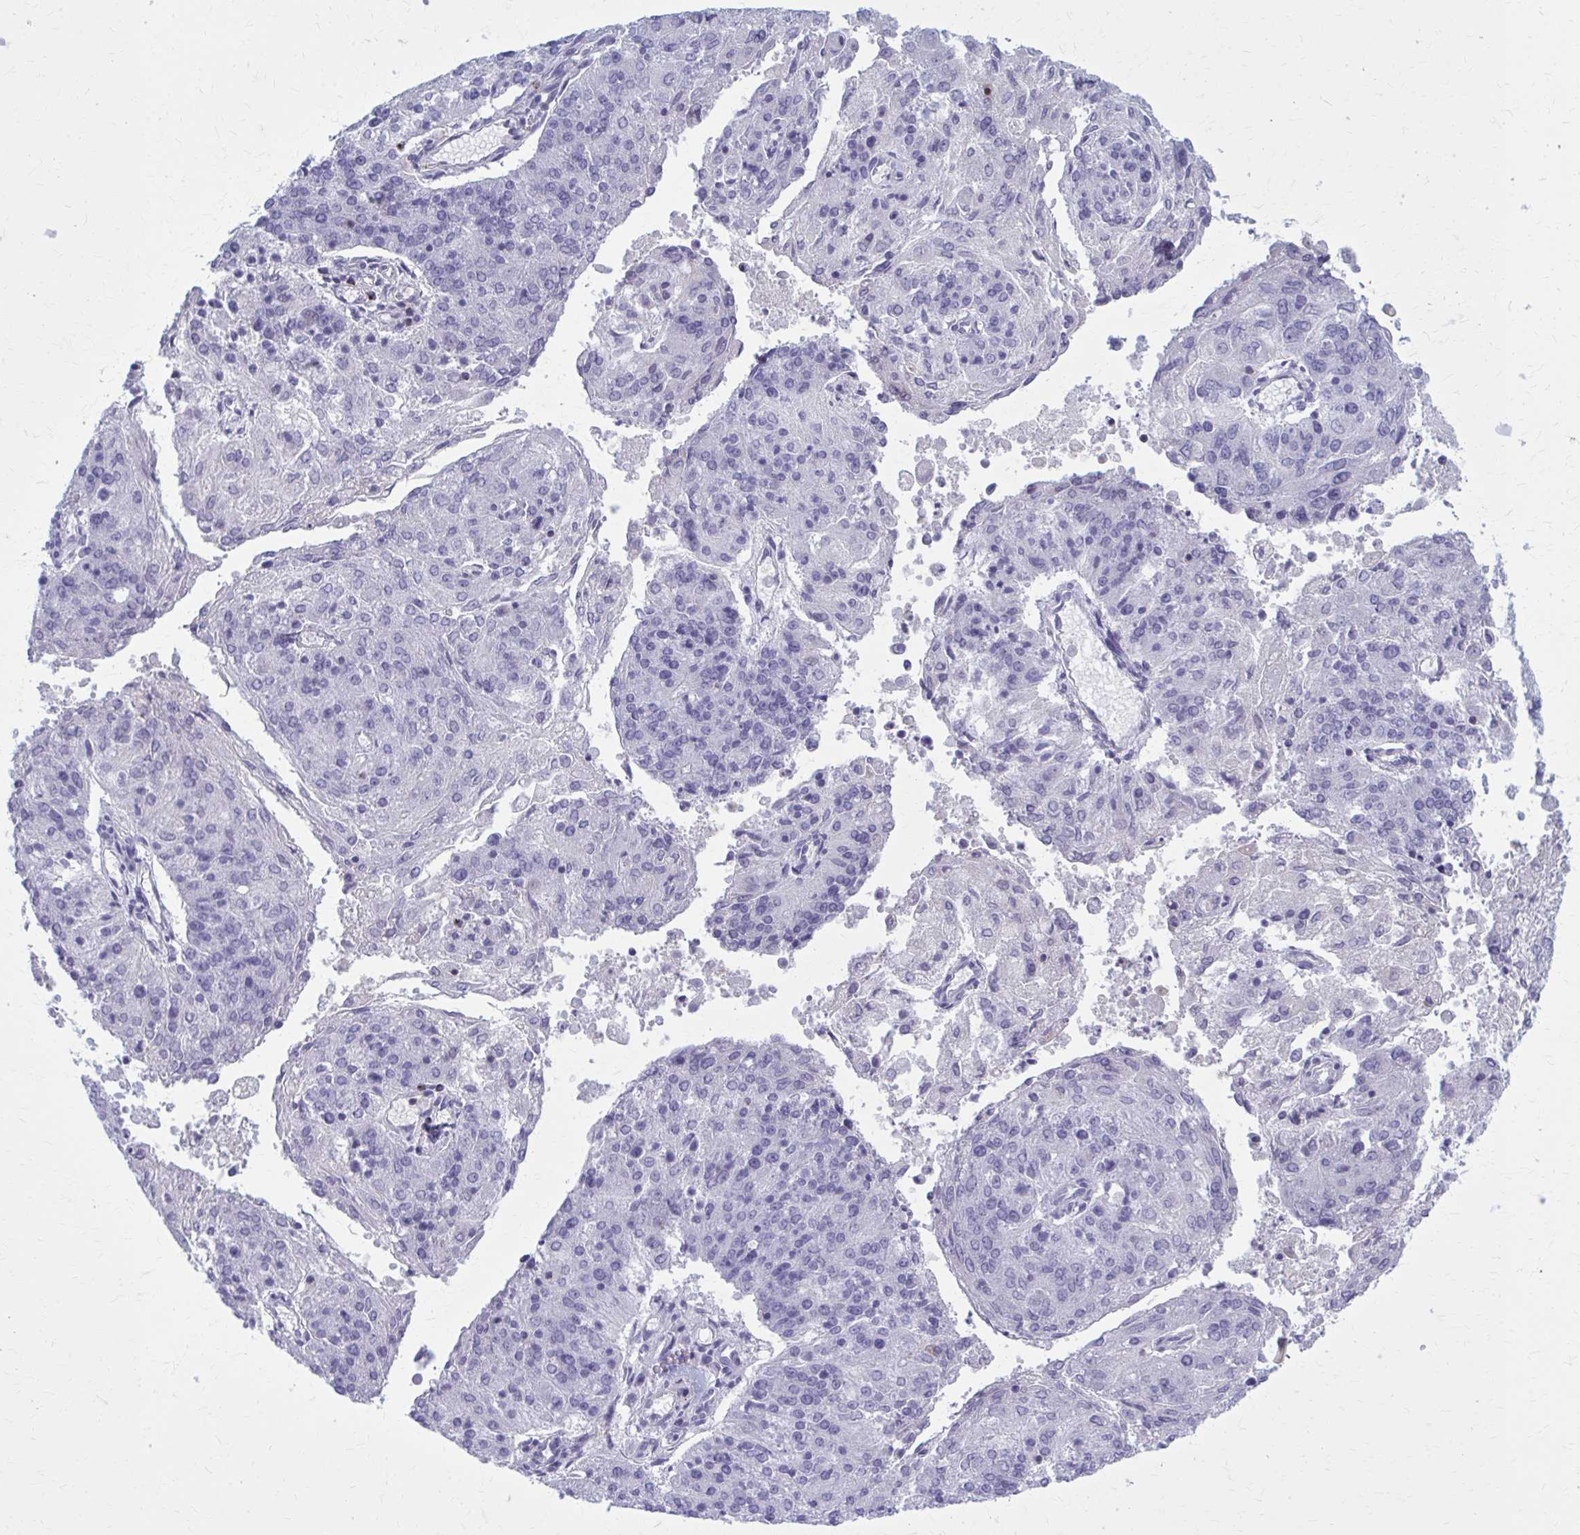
{"staining": {"intensity": "negative", "quantity": "none", "location": "none"}, "tissue": "endometrial cancer", "cell_type": "Tumor cells", "image_type": "cancer", "snomed": [{"axis": "morphology", "description": "Adenocarcinoma, NOS"}, {"axis": "topography", "description": "Endometrium"}], "caption": "Endometrial adenocarcinoma was stained to show a protein in brown. There is no significant positivity in tumor cells.", "gene": "PEDS1", "patient": {"sex": "female", "age": 82}}